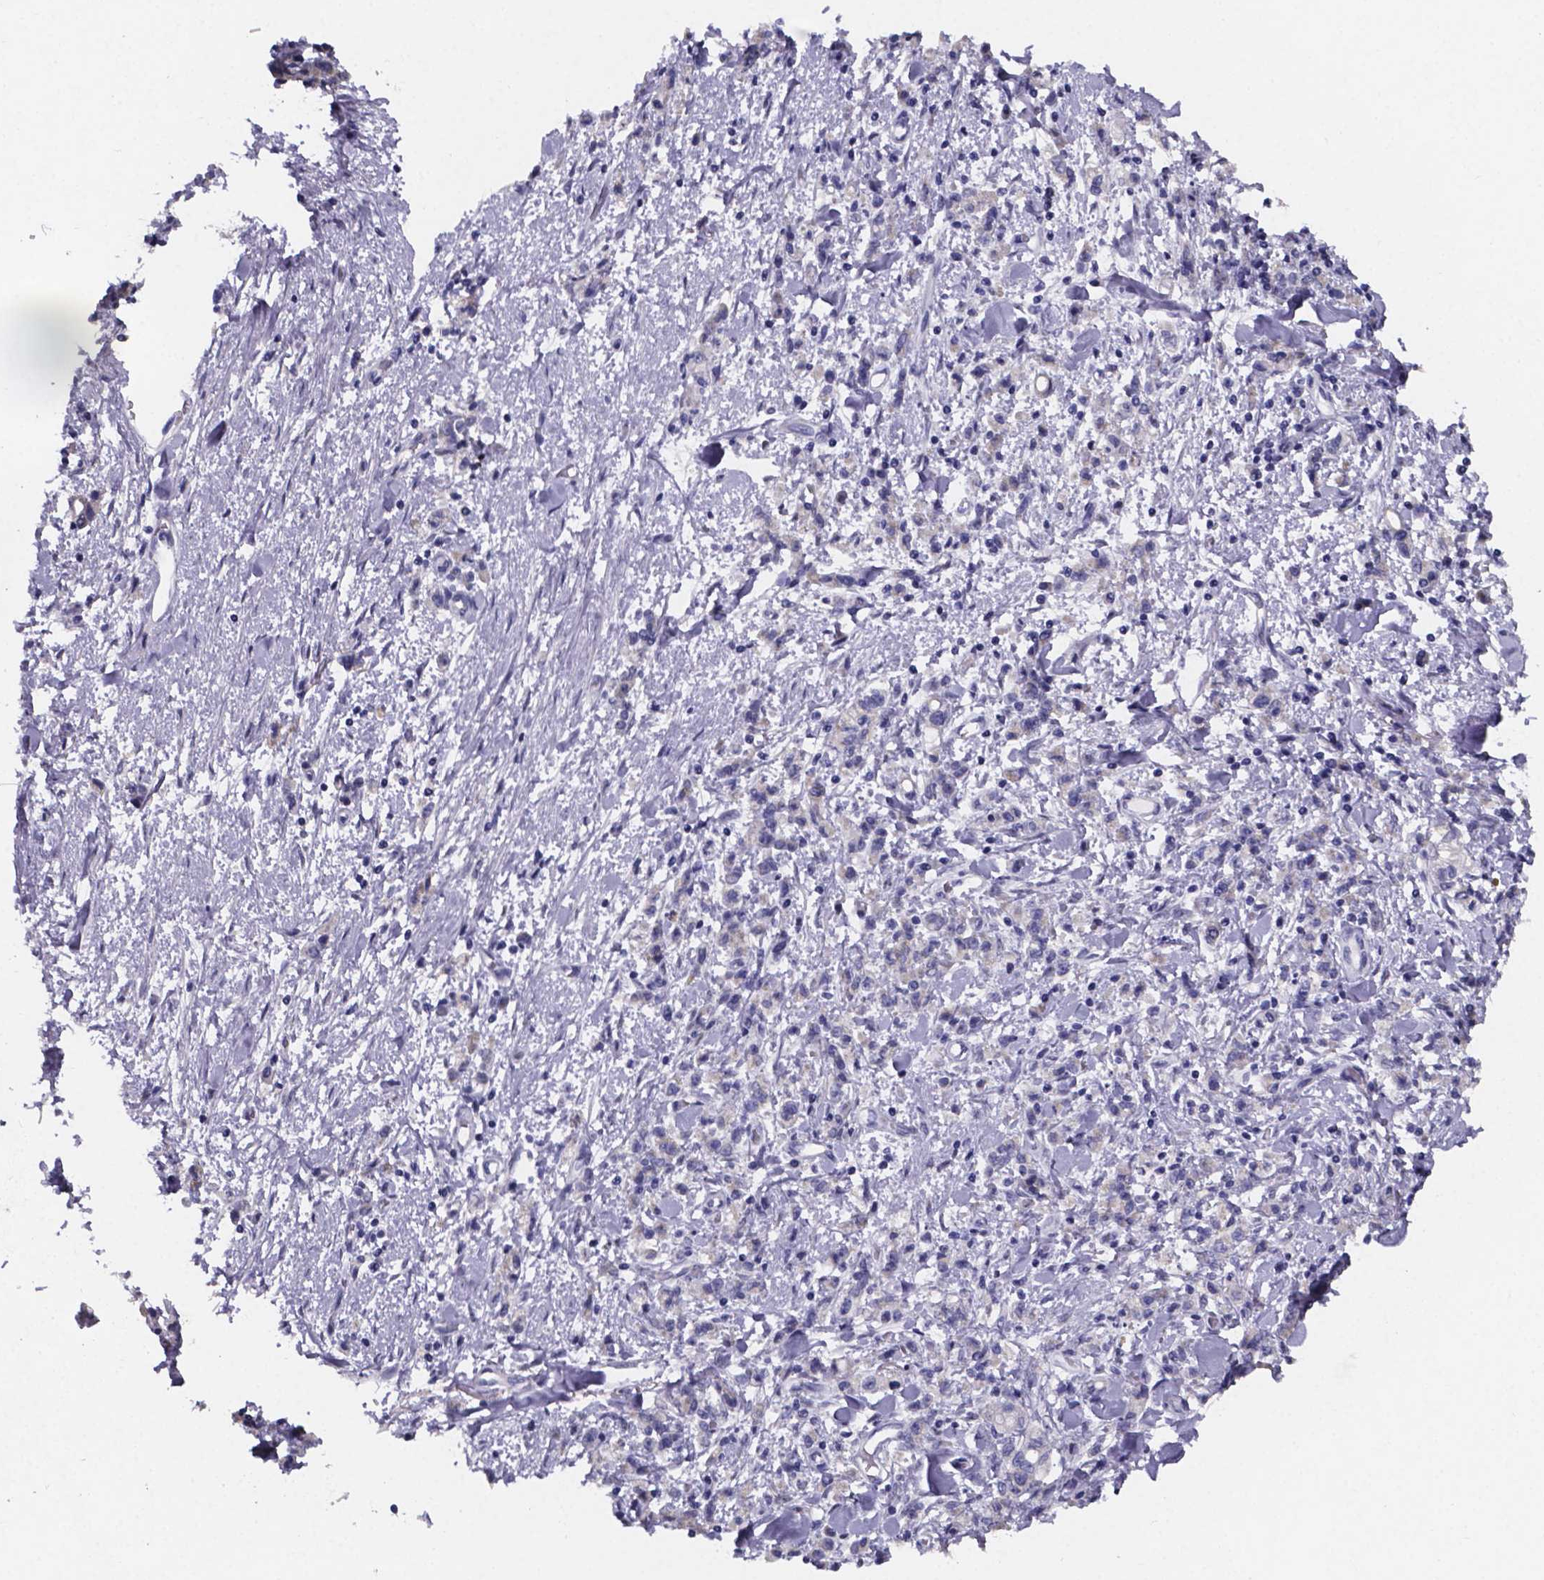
{"staining": {"intensity": "negative", "quantity": "none", "location": "none"}, "tissue": "stomach cancer", "cell_type": "Tumor cells", "image_type": "cancer", "snomed": [{"axis": "morphology", "description": "Adenocarcinoma, NOS"}, {"axis": "topography", "description": "Stomach"}], "caption": "An image of stomach adenocarcinoma stained for a protein reveals no brown staining in tumor cells.", "gene": "PAH", "patient": {"sex": "male", "age": 77}}